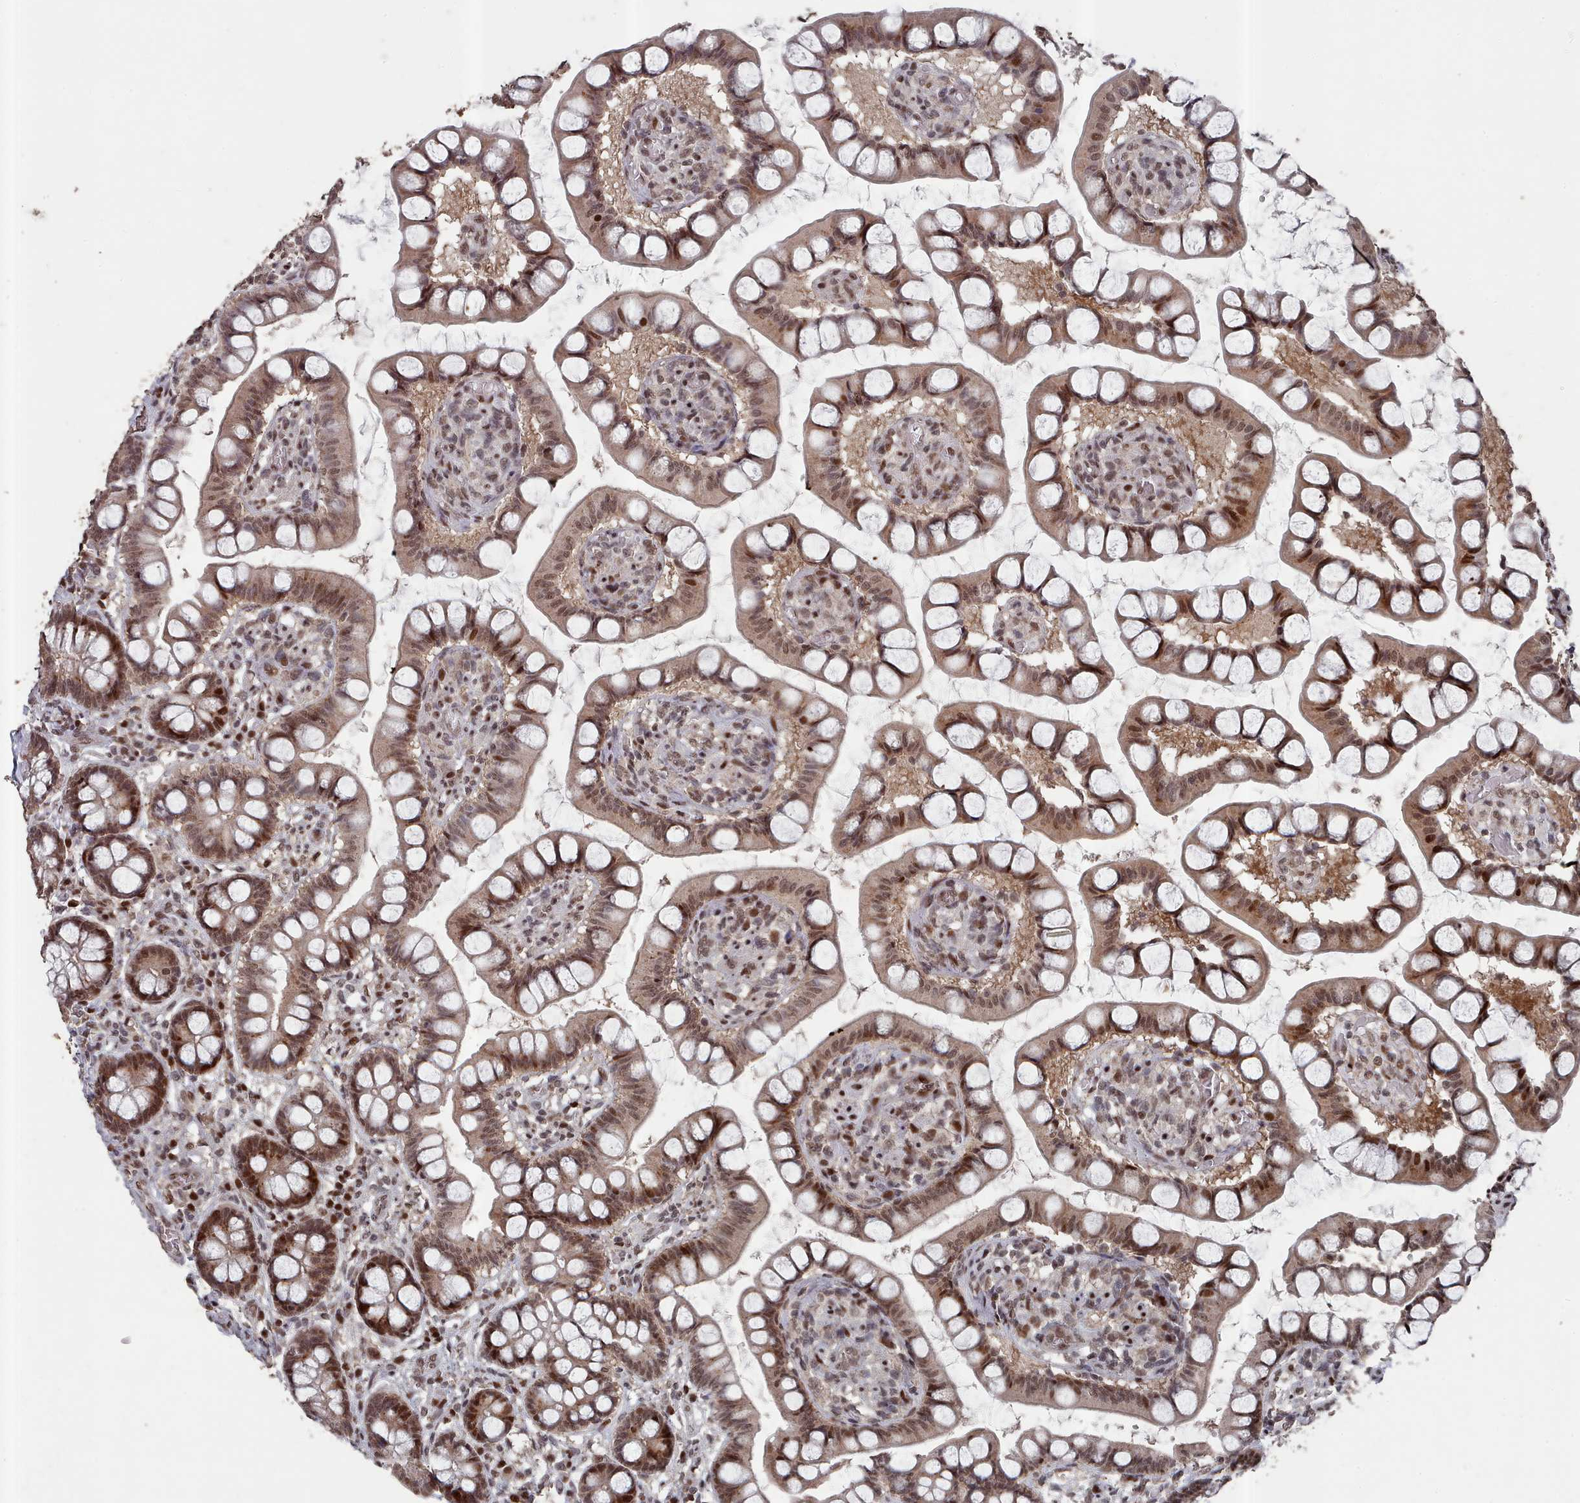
{"staining": {"intensity": "strong", "quantity": "25%-75%", "location": "cytoplasmic/membranous,nuclear"}, "tissue": "small intestine", "cell_type": "Glandular cells", "image_type": "normal", "snomed": [{"axis": "morphology", "description": "Normal tissue, NOS"}, {"axis": "topography", "description": "Small intestine"}], "caption": "Small intestine stained for a protein (brown) exhibits strong cytoplasmic/membranous,nuclear positive staining in about 25%-75% of glandular cells.", "gene": "PNRC2", "patient": {"sex": "male", "age": 52}}